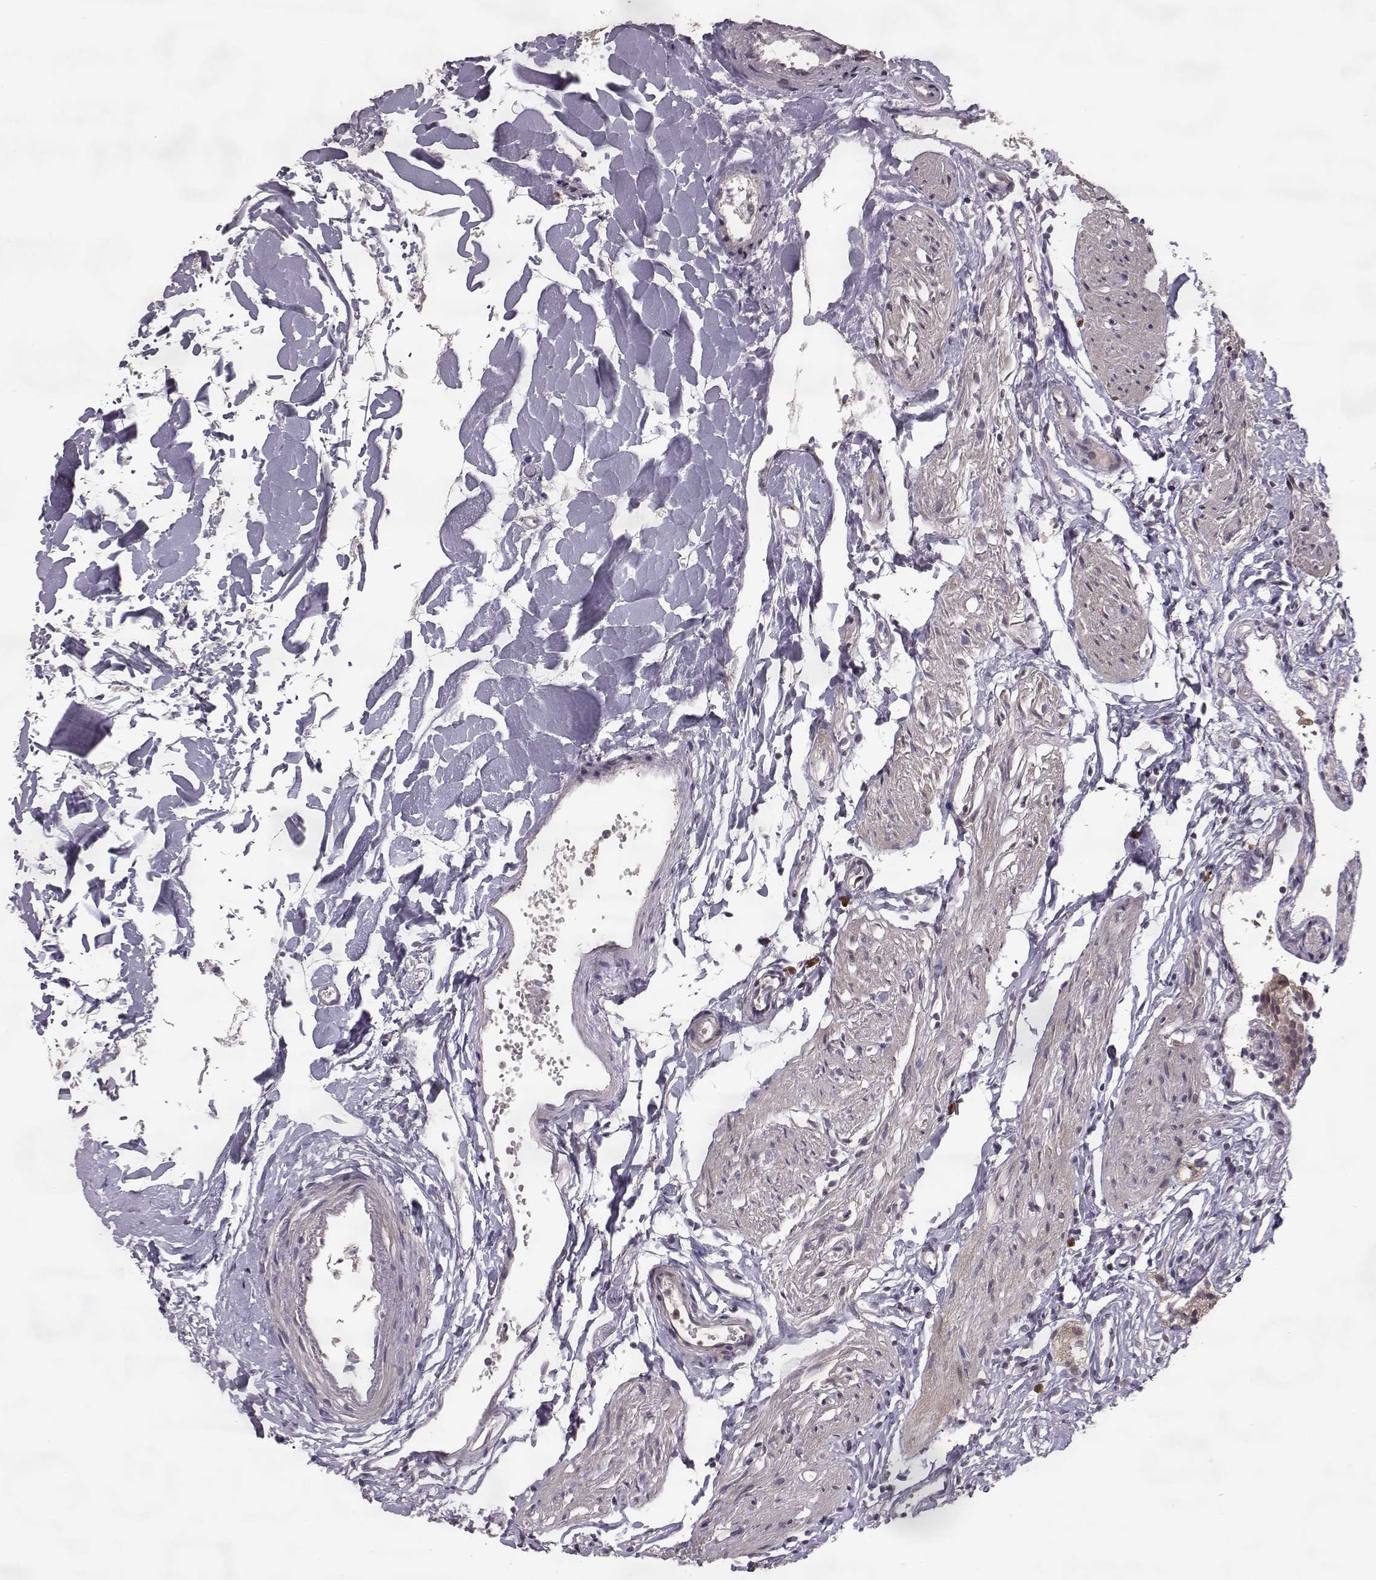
{"staining": {"intensity": "moderate", "quantity": ">75%", "location": "cytoplasmic/membranous"}, "tissue": "gallbladder", "cell_type": "Glandular cells", "image_type": "normal", "snomed": [{"axis": "morphology", "description": "Normal tissue, NOS"}, {"axis": "topography", "description": "Gallbladder"}], "caption": "Gallbladder stained with a brown dye demonstrates moderate cytoplasmic/membranous positive positivity in approximately >75% of glandular cells.", "gene": "ELOVL5", "patient": {"sex": "female", "age": 47}}